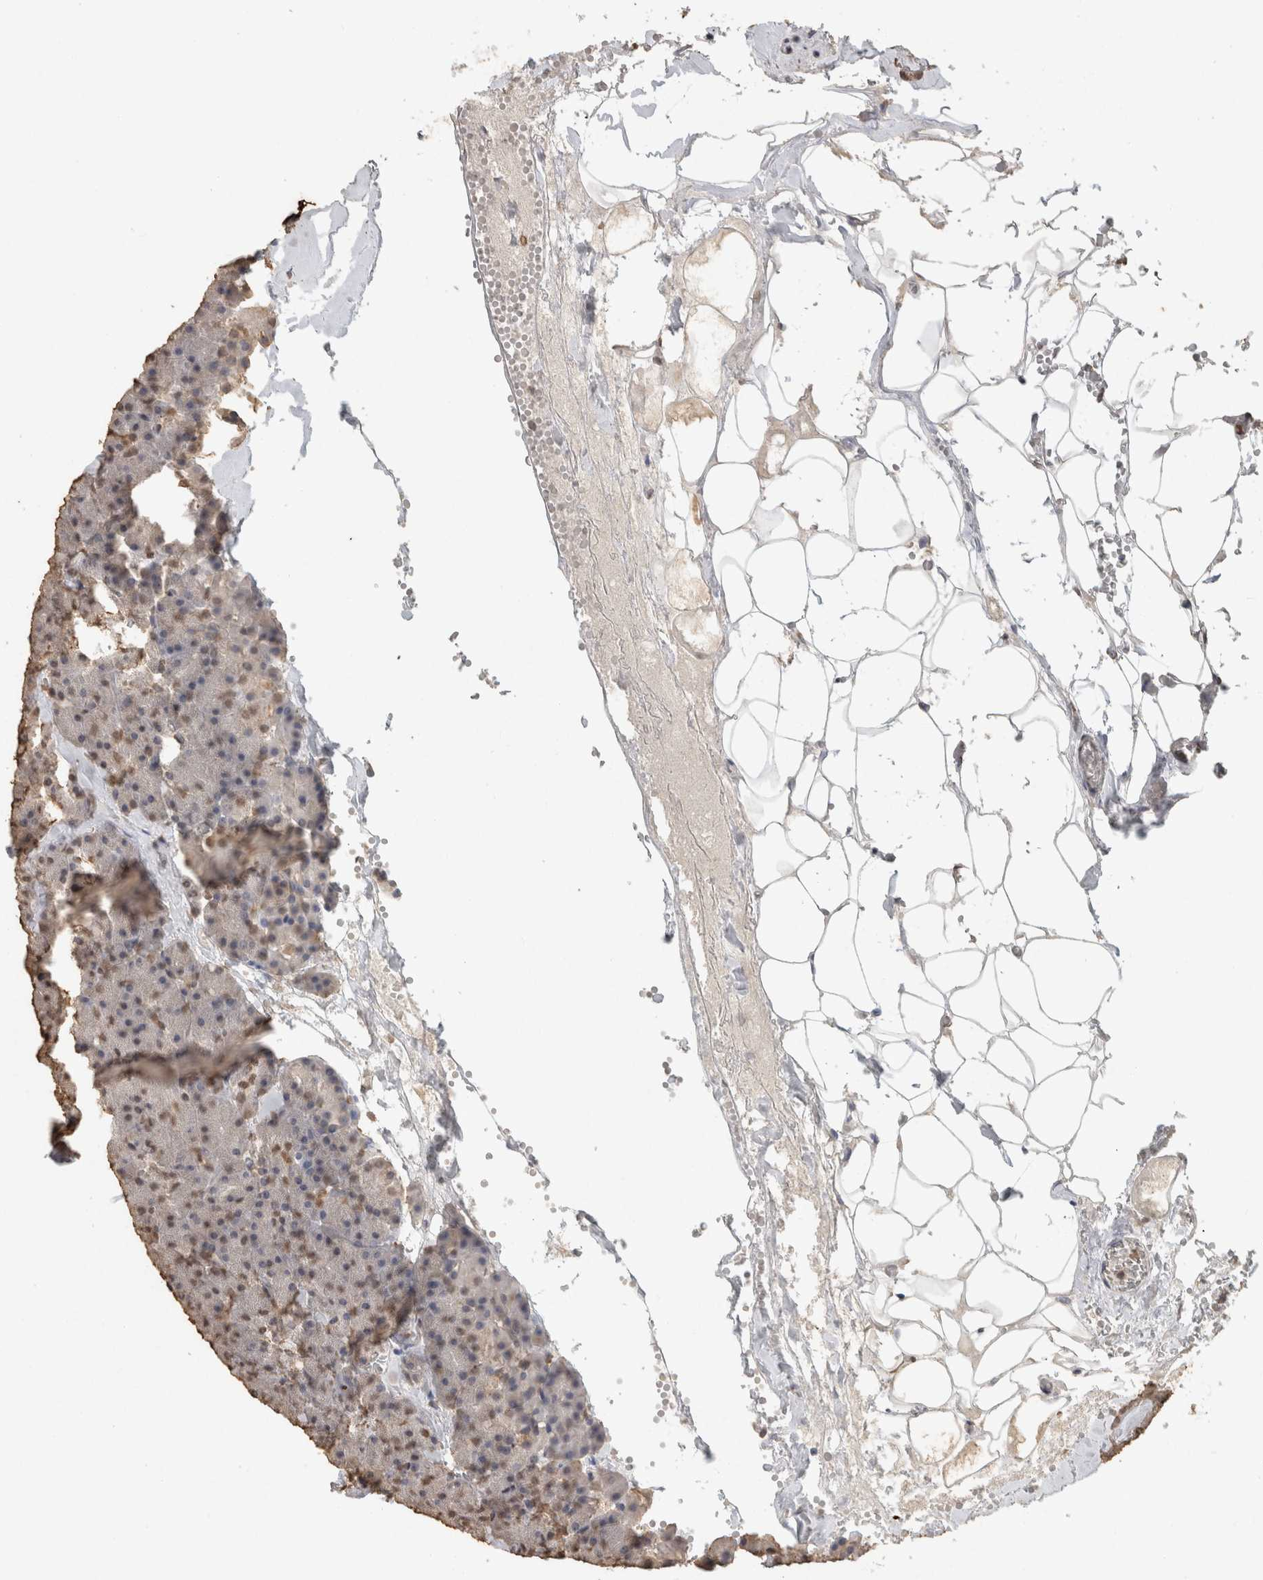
{"staining": {"intensity": "moderate", "quantity": ">75%", "location": "nuclear"}, "tissue": "pancreas", "cell_type": "Exocrine glandular cells", "image_type": "normal", "snomed": [{"axis": "morphology", "description": "Normal tissue, NOS"}, {"axis": "morphology", "description": "Carcinoid, malignant, NOS"}, {"axis": "topography", "description": "Pancreas"}], "caption": "Protein analysis of normal pancreas demonstrates moderate nuclear expression in about >75% of exocrine glandular cells.", "gene": "HAND2", "patient": {"sex": "female", "age": 35}}